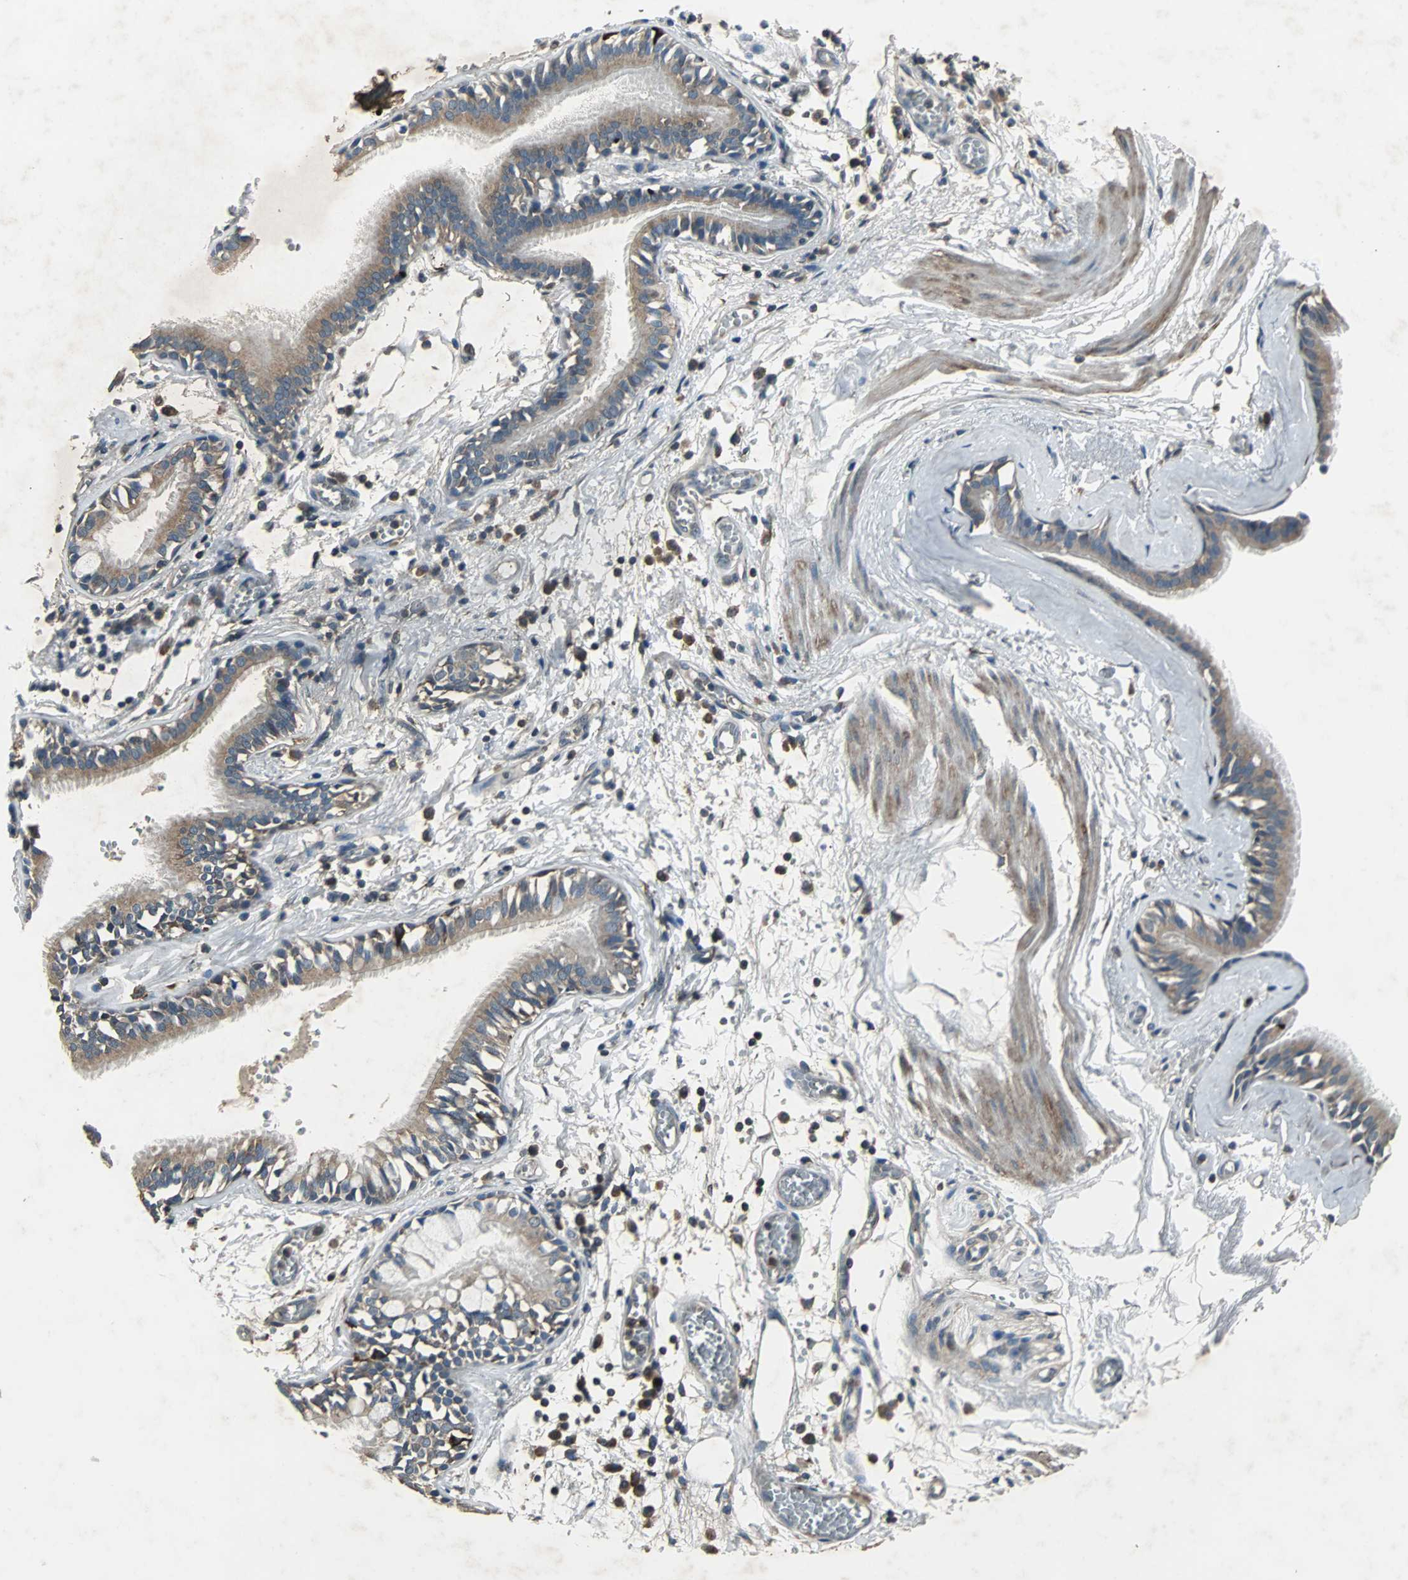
{"staining": {"intensity": "weak", "quantity": ">75%", "location": "cytoplasmic/membranous"}, "tissue": "bronchus", "cell_type": "Respiratory epithelial cells", "image_type": "normal", "snomed": [{"axis": "morphology", "description": "Normal tissue, NOS"}, {"axis": "topography", "description": "Bronchus"}, {"axis": "topography", "description": "Lung"}], "caption": "Immunohistochemistry histopathology image of unremarkable bronchus: bronchus stained using immunohistochemistry demonstrates low levels of weak protein expression localized specifically in the cytoplasmic/membranous of respiratory epithelial cells, appearing as a cytoplasmic/membranous brown color.", "gene": "SOS1", "patient": {"sex": "female", "age": 56}}